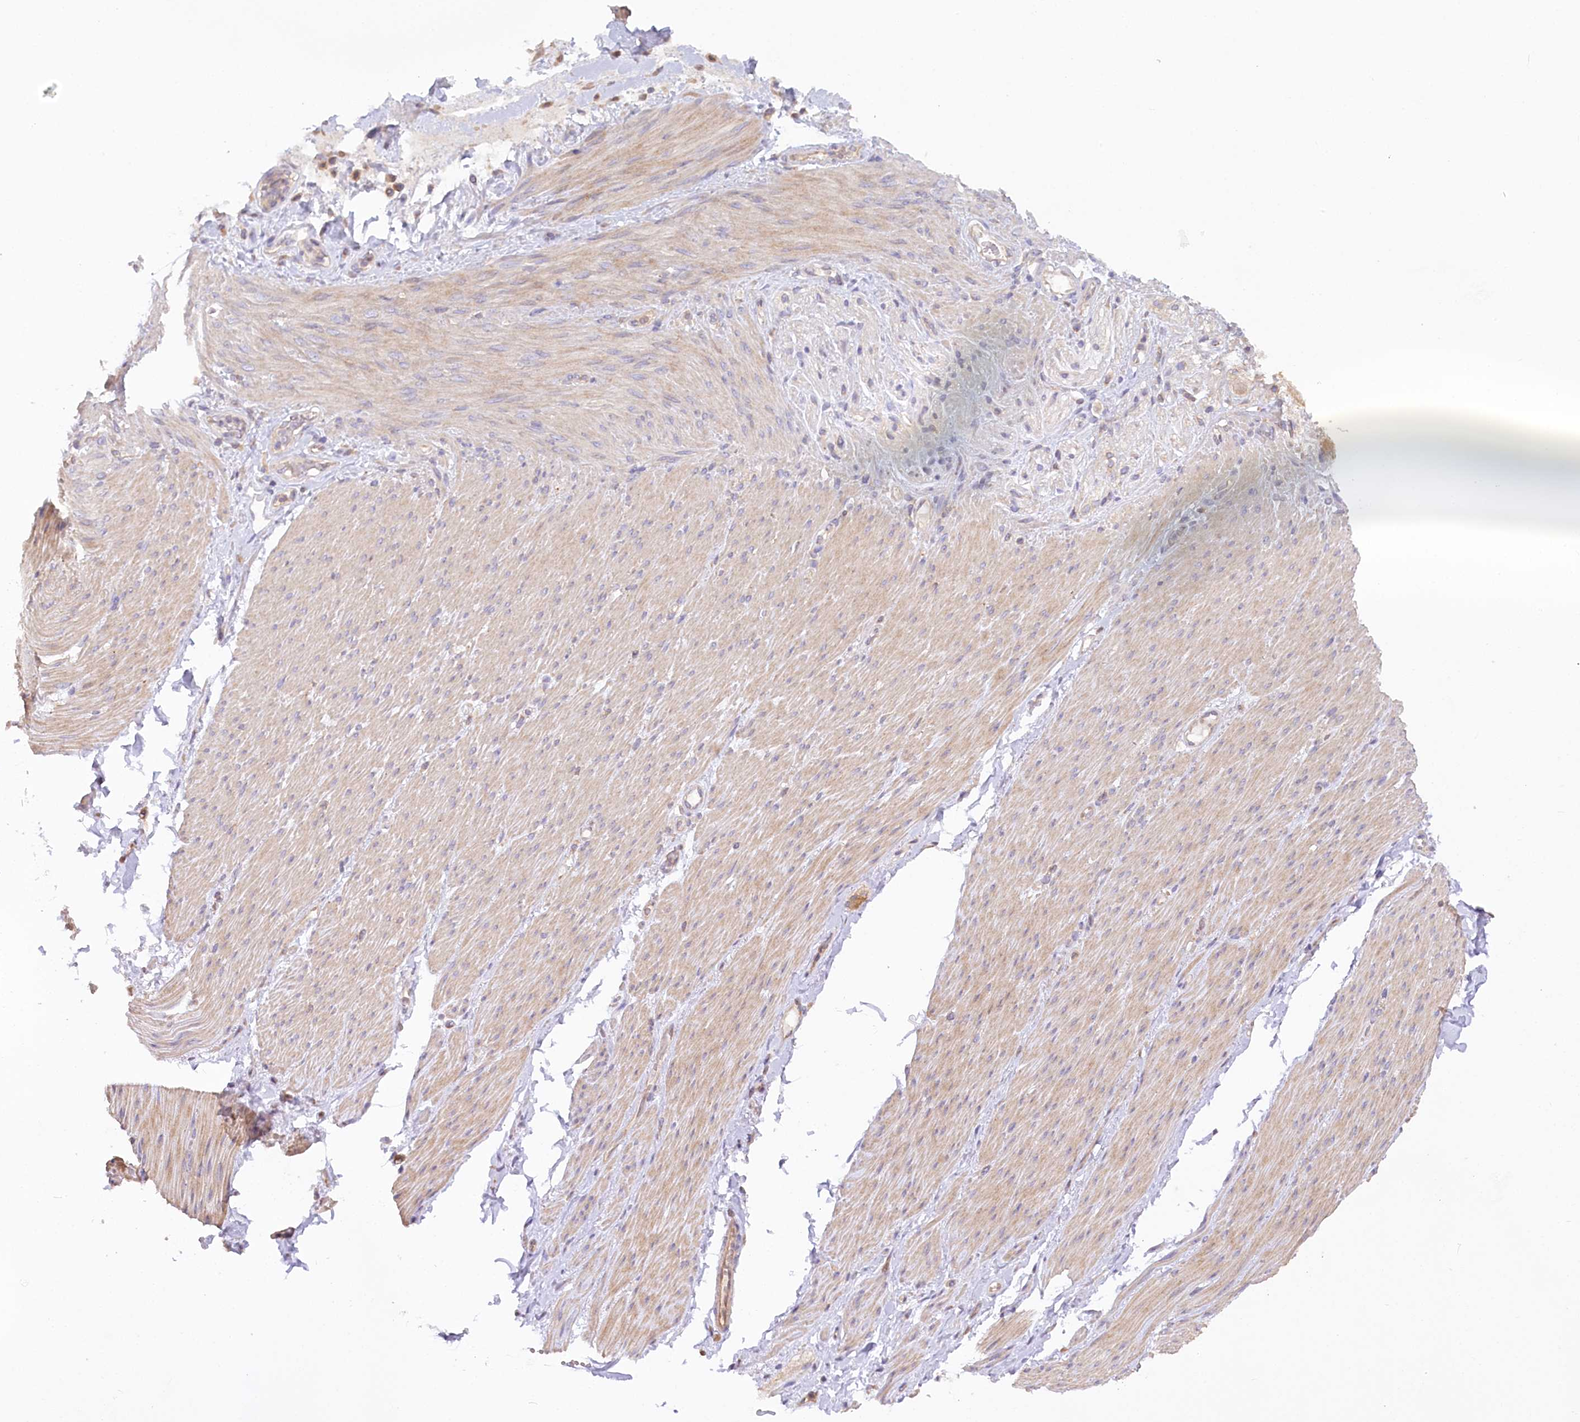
{"staining": {"intensity": "negative", "quantity": "none", "location": "none"}, "tissue": "adipose tissue", "cell_type": "Adipocytes", "image_type": "normal", "snomed": [{"axis": "morphology", "description": "Normal tissue, NOS"}, {"axis": "topography", "description": "Colon"}, {"axis": "topography", "description": "Peripheral nerve tissue"}], "caption": "An immunohistochemistry image of unremarkable adipose tissue is shown. There is no staining in adipocytes of adipose tissue. Nuclei are stained in blue.", "gene": "PAIP2", "patient": {"sex": "female", "age": 61}}